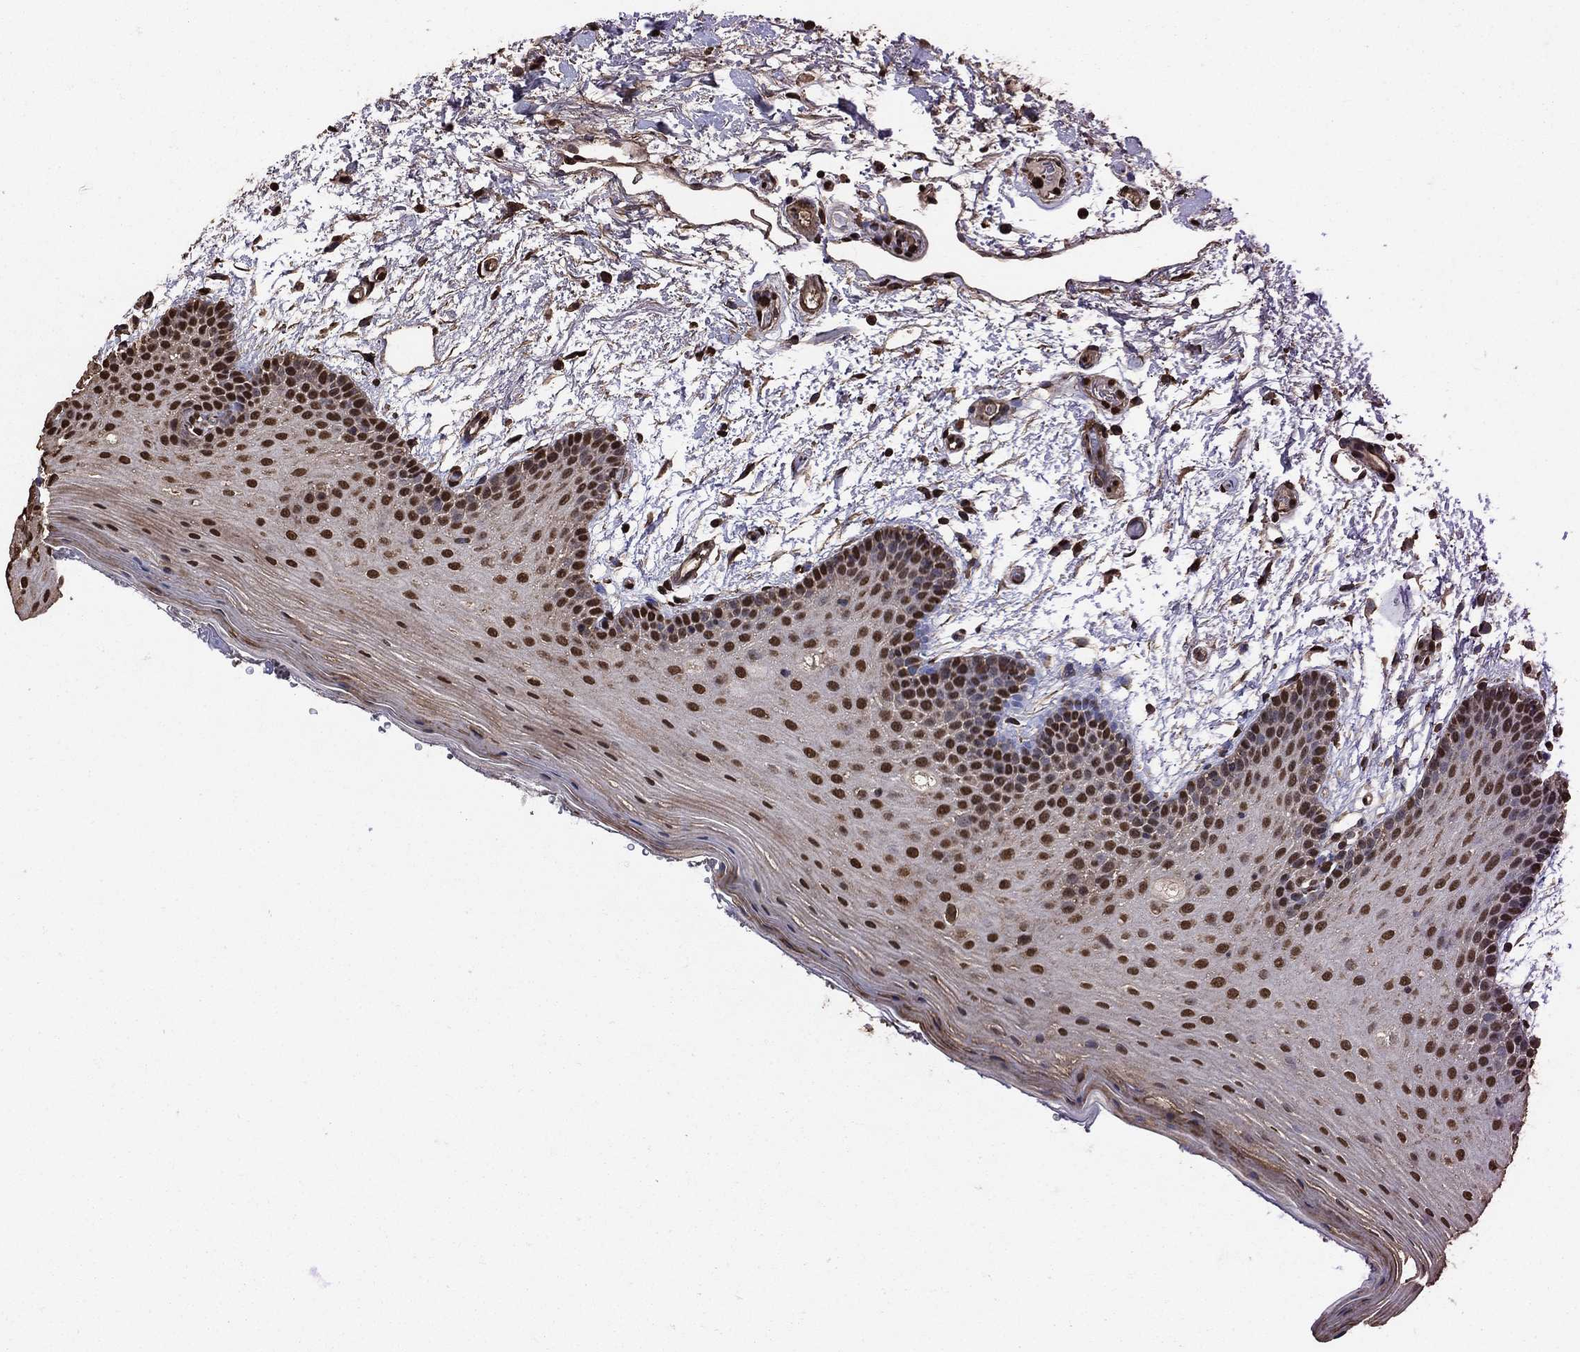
{"staining": {"intensity": "strong", "quantity": "25%-75%", "location": "nuclear"}, "tissue": "oral mucosa", "cell_type": "Squamous epithelial cells", "image_type": "normal", "snomed": [{"axis": "morphology", "description": "Normal tissue, NOS"}, {"axis": "topography", "description": "Oral tissue"}, {"axis": "topography", "description": "Tounge, NOS"}], "caption": "Immunohistochemistry (IHC) of benign oral mucosa exhibits high levels of strong nuclear positivity in about 25%-75% of squamous epithelial cells.", "gene": "GAPDH", "patient": {"sex": "female", "age": 86}}